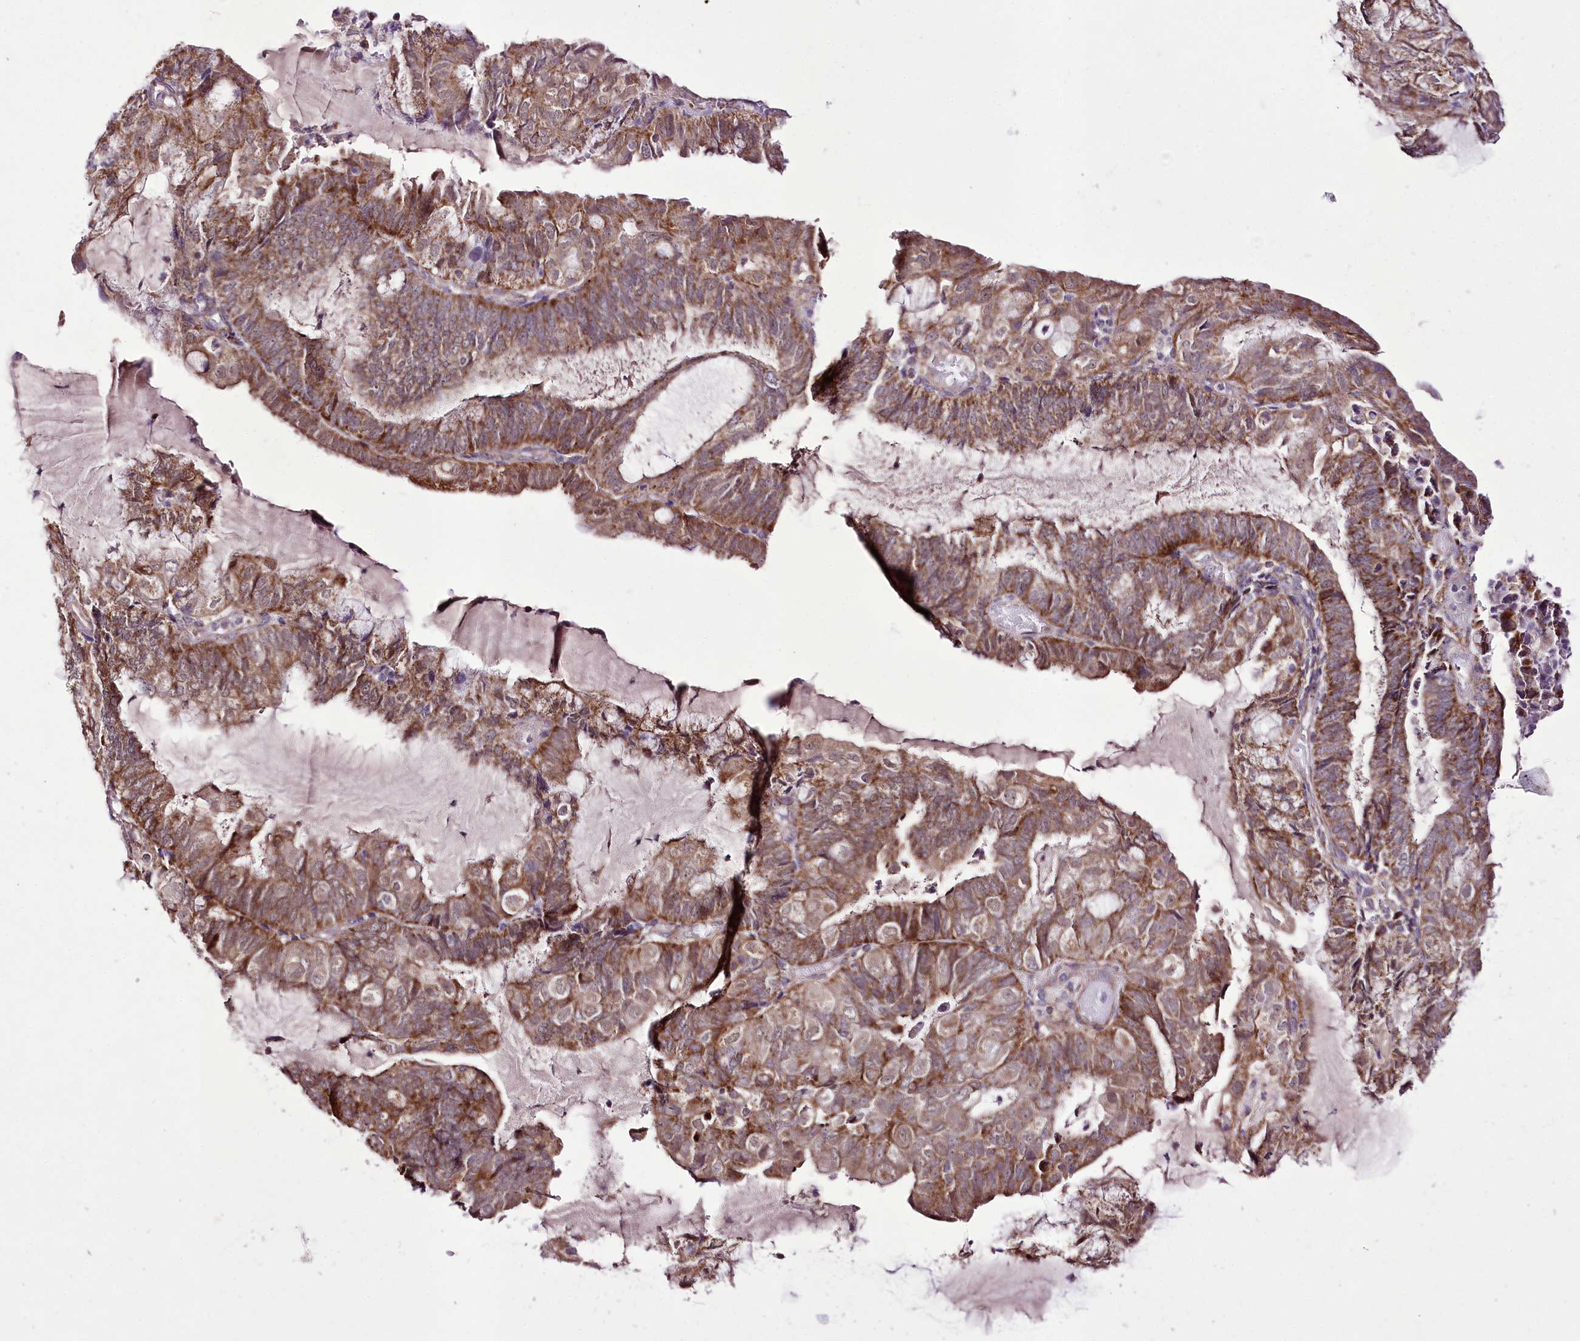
{"staining": {"intensity": "moderate", "quantity": ">75%", "location": "cytoplasmic/membranous"}, "tissue": "endometrial cancer", "cell_type": "Tumor cells", "image_type": "cancer", "snomed": [{"axis": "morphology", "description": "Adenocarcinoma, NOS"}, {"axis": "topography", "description": "Endometrium"}], "caption": "Human endometrial cancer (adenocarcinoma) stained with a brown dye shows moderate cytoplasmic/membranous positive positivity in approximately >75% of tumor cells.", "gene": "ATE1", "patient": {"sex": "female", "age": 81}}